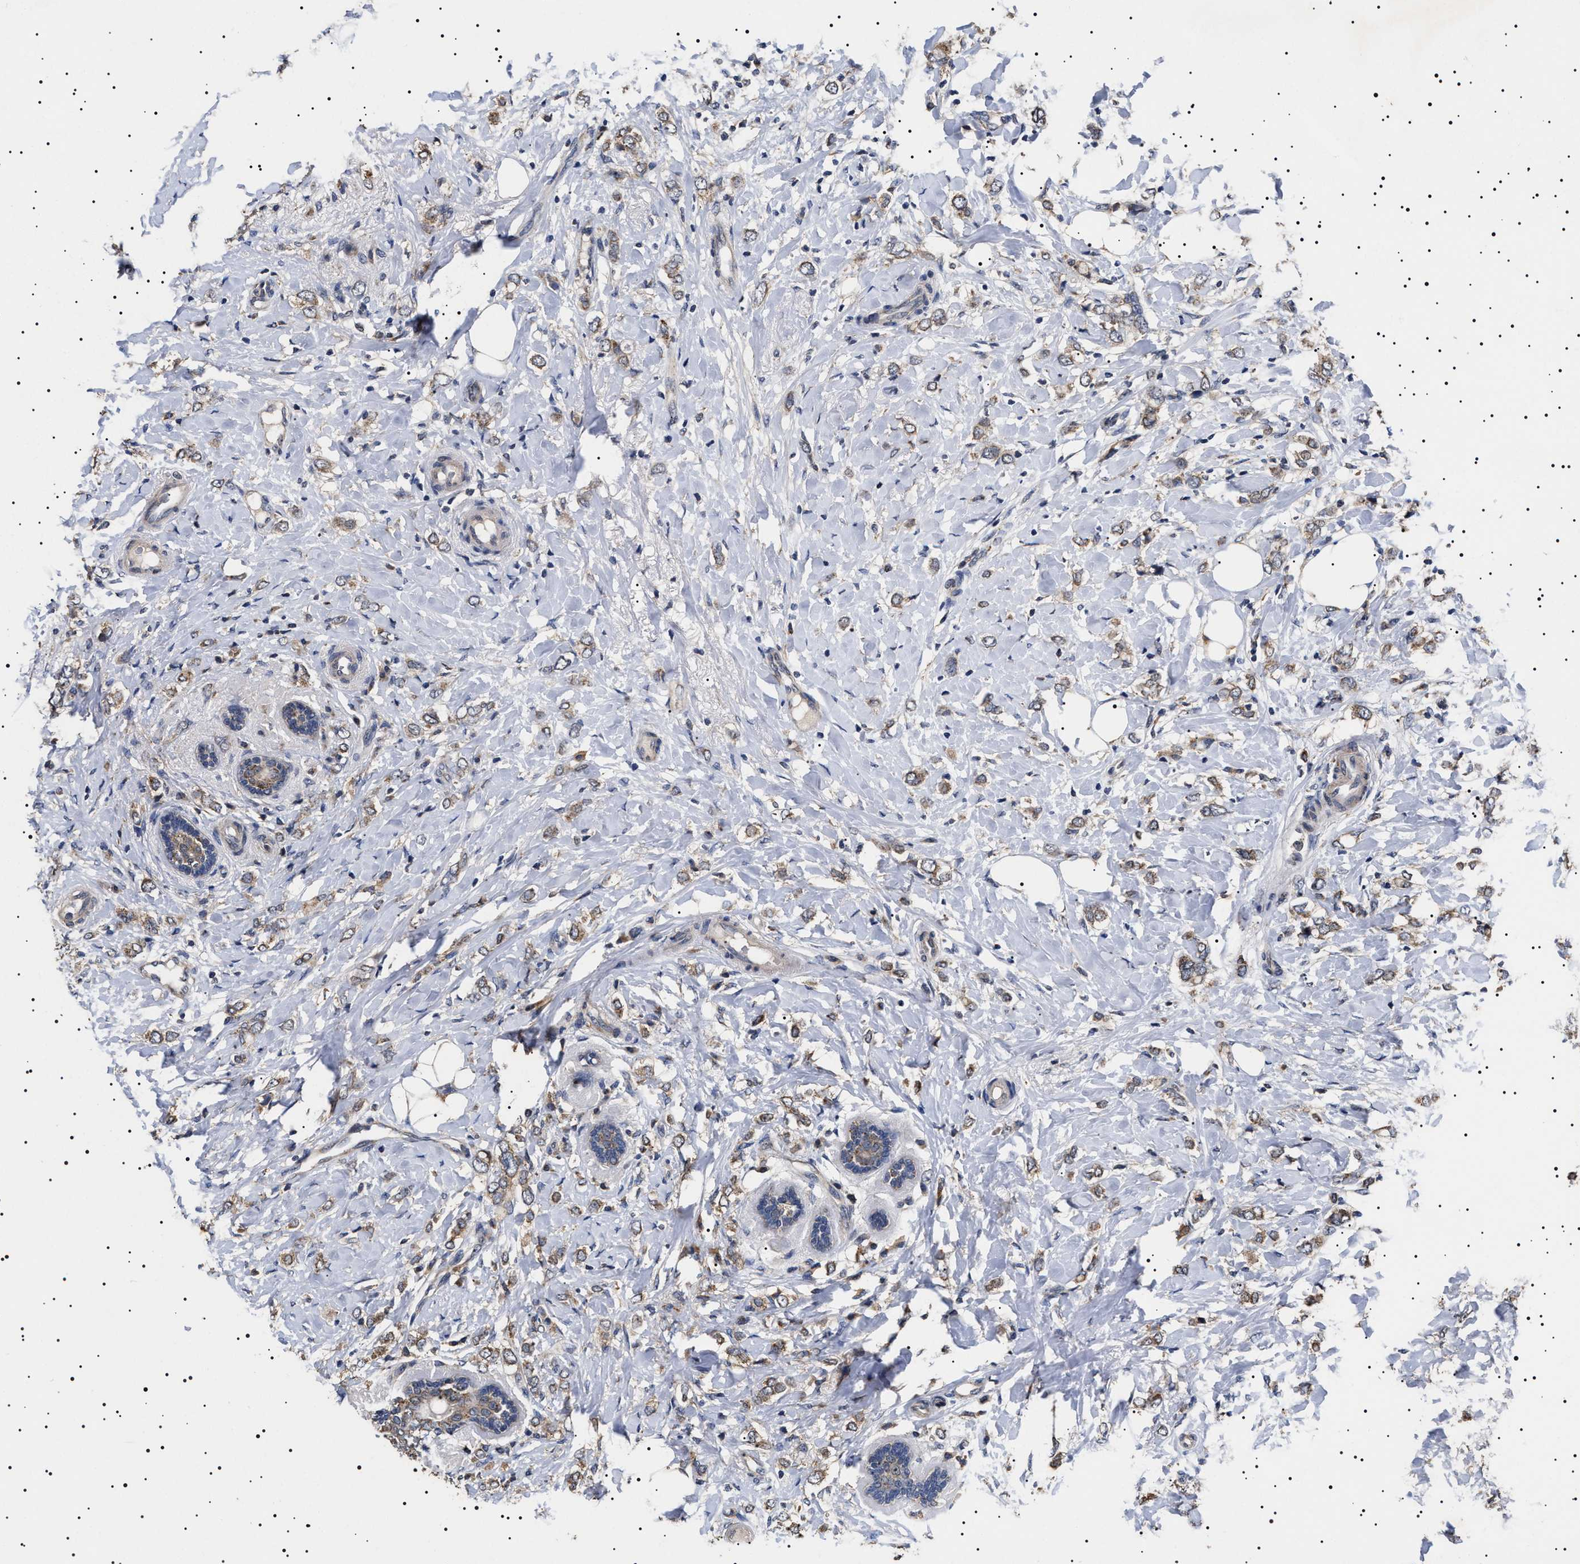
{"staining": {"intensity": "weak", "quantity": ">75%", "location": "cytoplasmic/membranous"}, "tissue": "breast cancer", "cell_type": "Tumor cells", "image_type": "cancer", "snomed": [{"axis": "morphology", "description": "Normal tissue, NOS"}, {"axis": "morphology", "description": "Lobular carcinoma"}, {"axis": "topography", "description": "Breast"}], "caption": "Immunohistochemical staining of breast lobular carcinoma shows weak cytoplasmic/membranous protein positivity in about >75% of tumor cells.", "gene": "RAB34", "patient": {"sex": "female", "age": 47}}